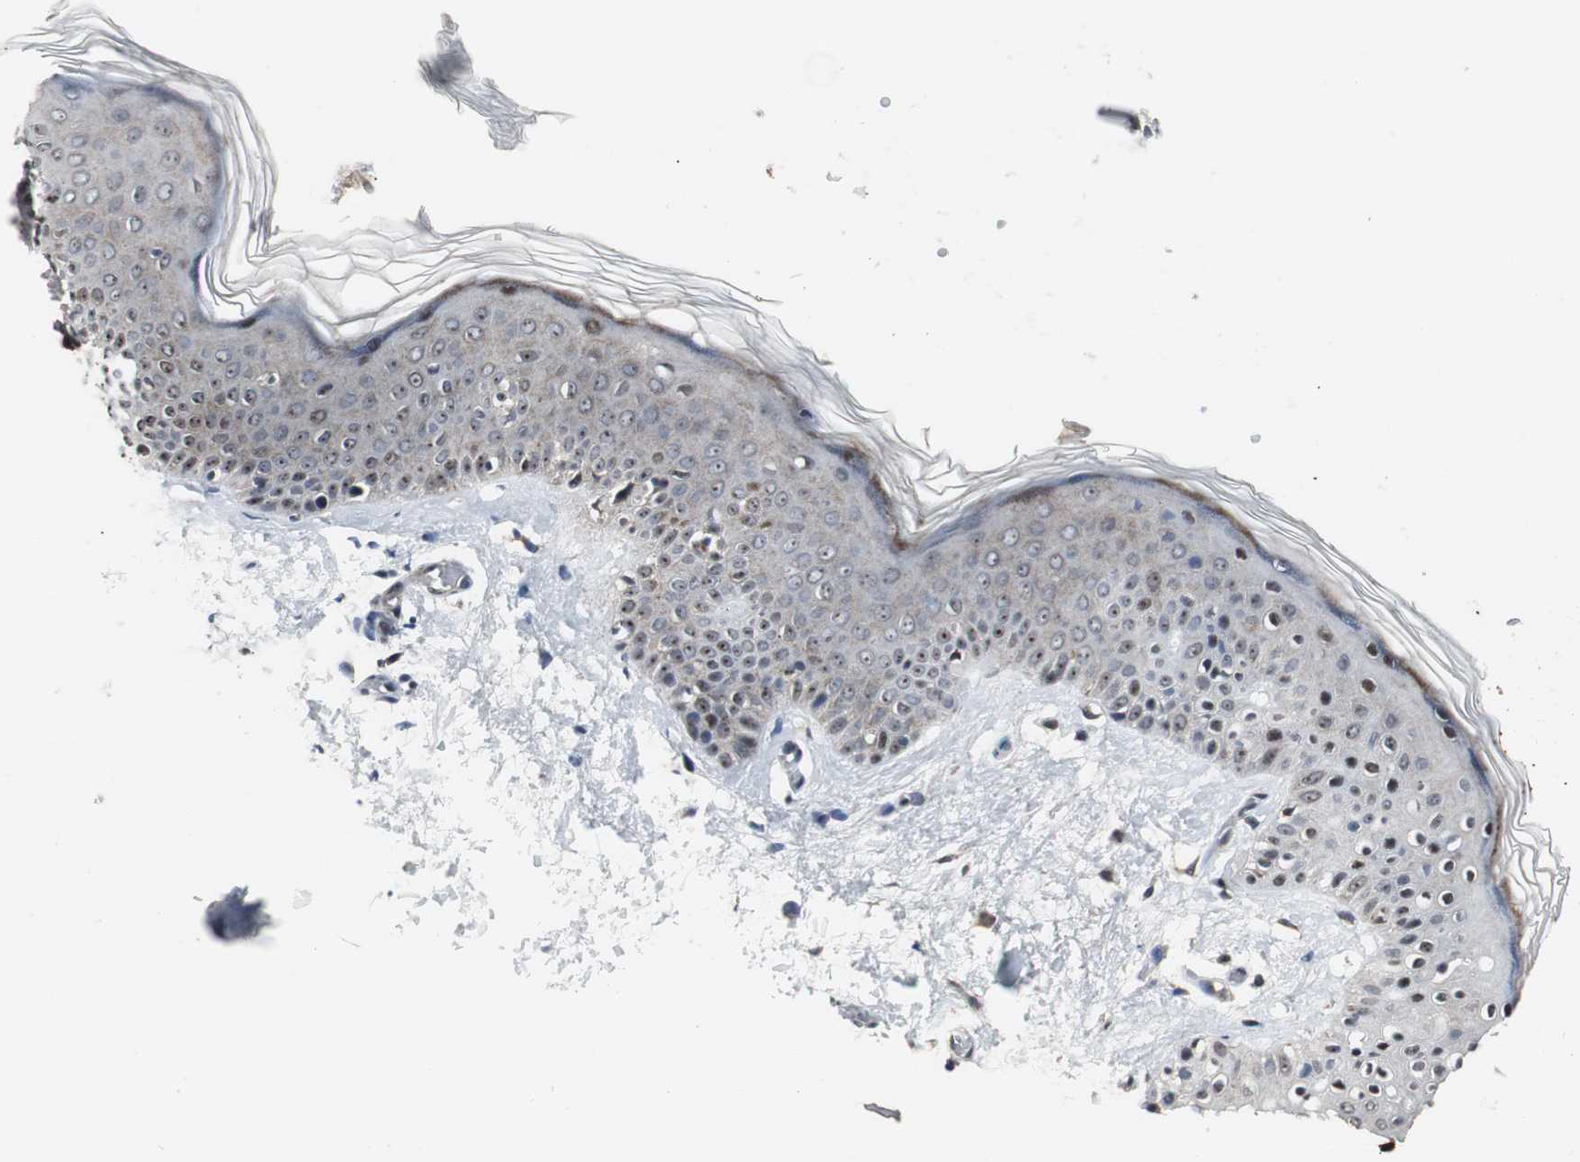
{"staining": {"intensity": "weak", "quantity": ">75%", "location": "cytoplasmic/membranous,nuclear"}, "tissue": "skin", "cell_type": "Fibroblasts", "image_type": "normal", "snomed": [{"axis": "morphology", "description": "Normal tissue, NOS"}, {"axis": "topography", "description": "Skin"}], "caption": "A photomicrograph showing weak cytoplasmic/membranous,nuclear expression in approximately >75% of fibroblasts in benign skin, as visualized by brown immunohistochemical staining.", "gene": "MRPL40", "patient": {"sex": "female", "age": 56}}